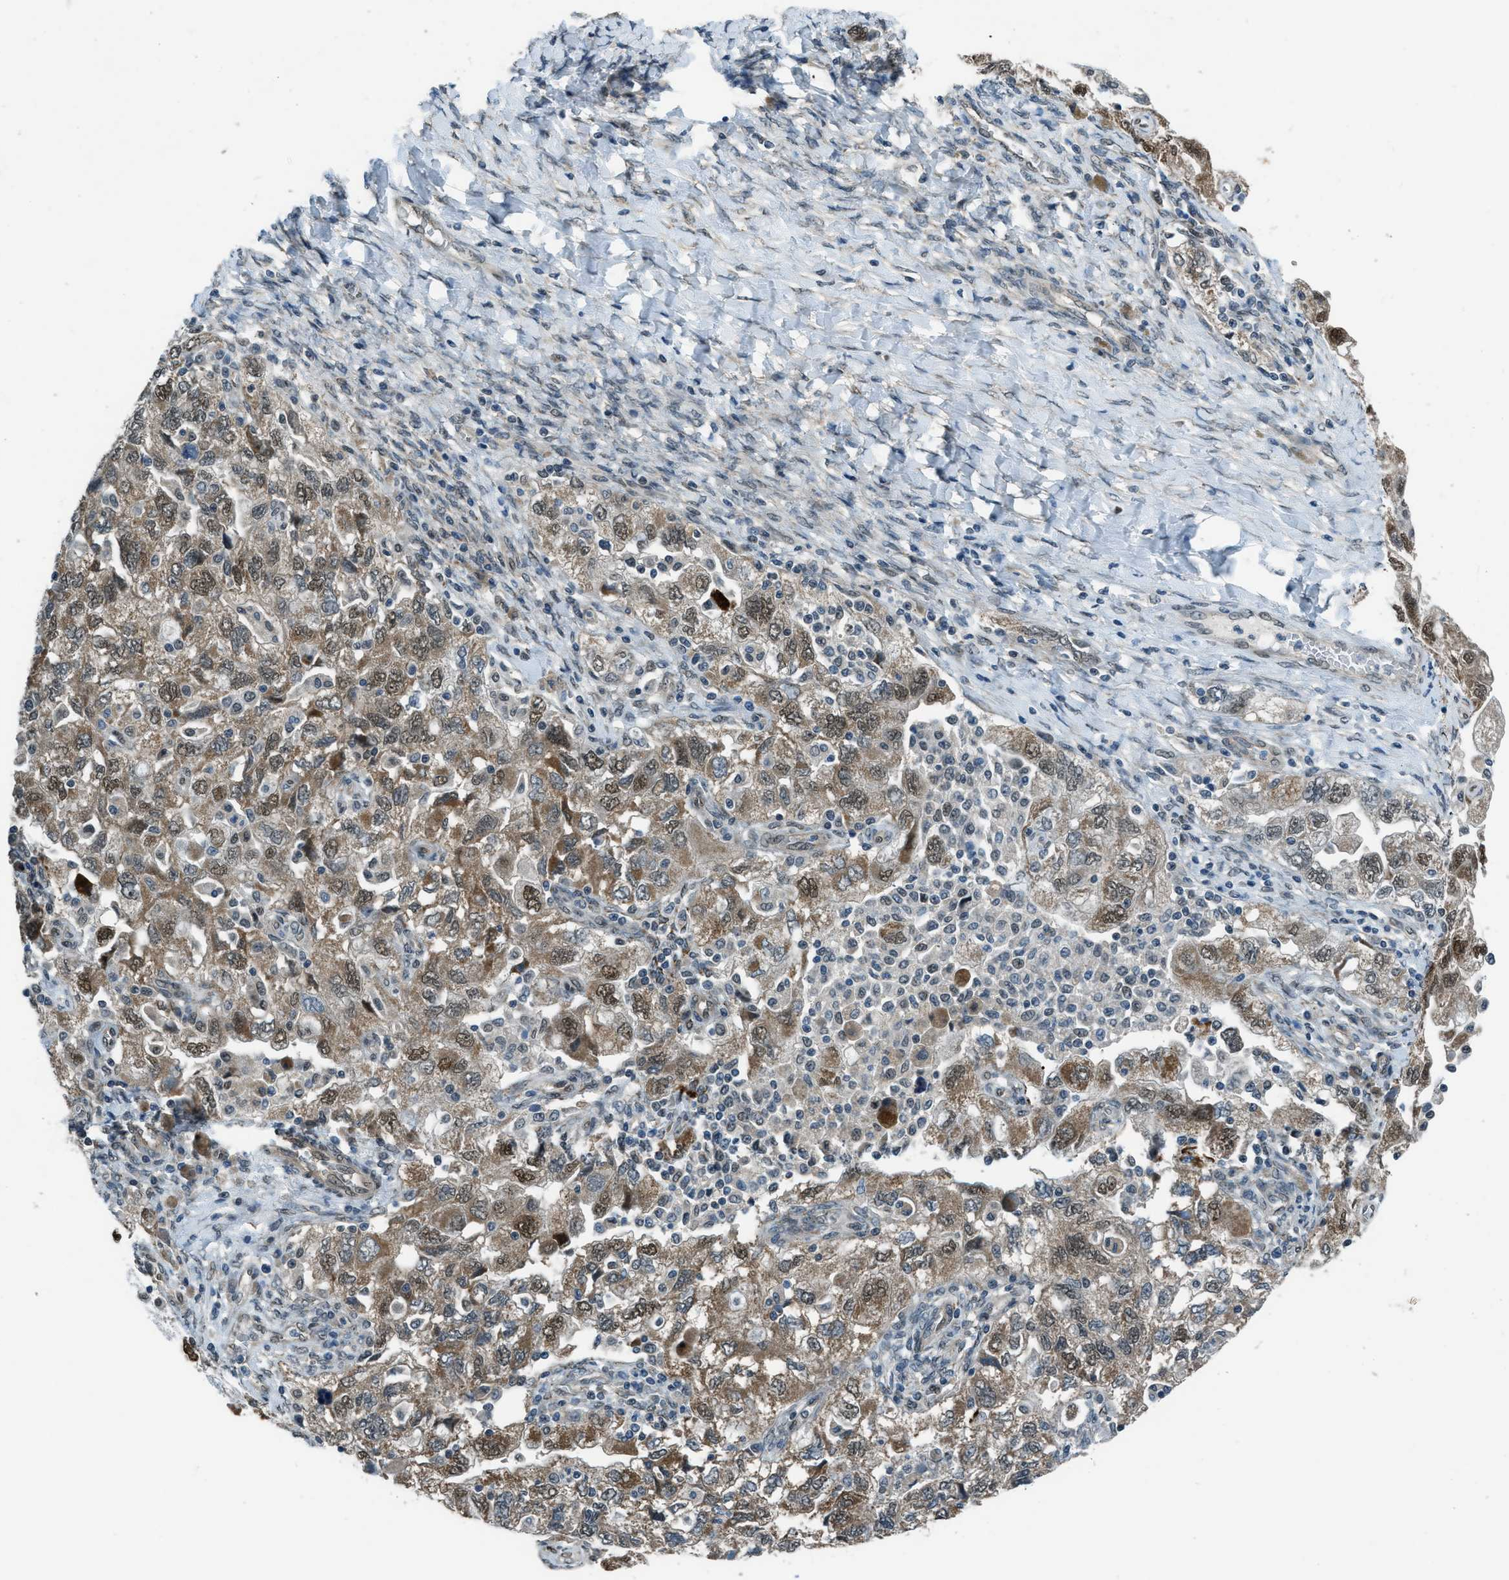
{"staining": {"intensity": "strong", "quantity": "25%-75%", "location": "cytoplasmic/membranous,nuclear"}, "tissue": "ovarian cancer", "cell_type": "Tumor cells", "image_type": "cancer", "snomed": [{"axis": "morphology", "description": "Carcinoma, NOS"}, {"axis": "morphology", "description": "Cystadenocarcinoma, serous, NOS"}, {"axis": "topography", "description": "Ovary"}], "caption": "Protein staining shows strong cytoplasmic/membranous and nuclear positivity in about 25%-75% of tumor cells in ovarian serous cystadenocarcinoma.", "gene": "NPEPL1", "patient": {"sex": "female", "age": 69}}